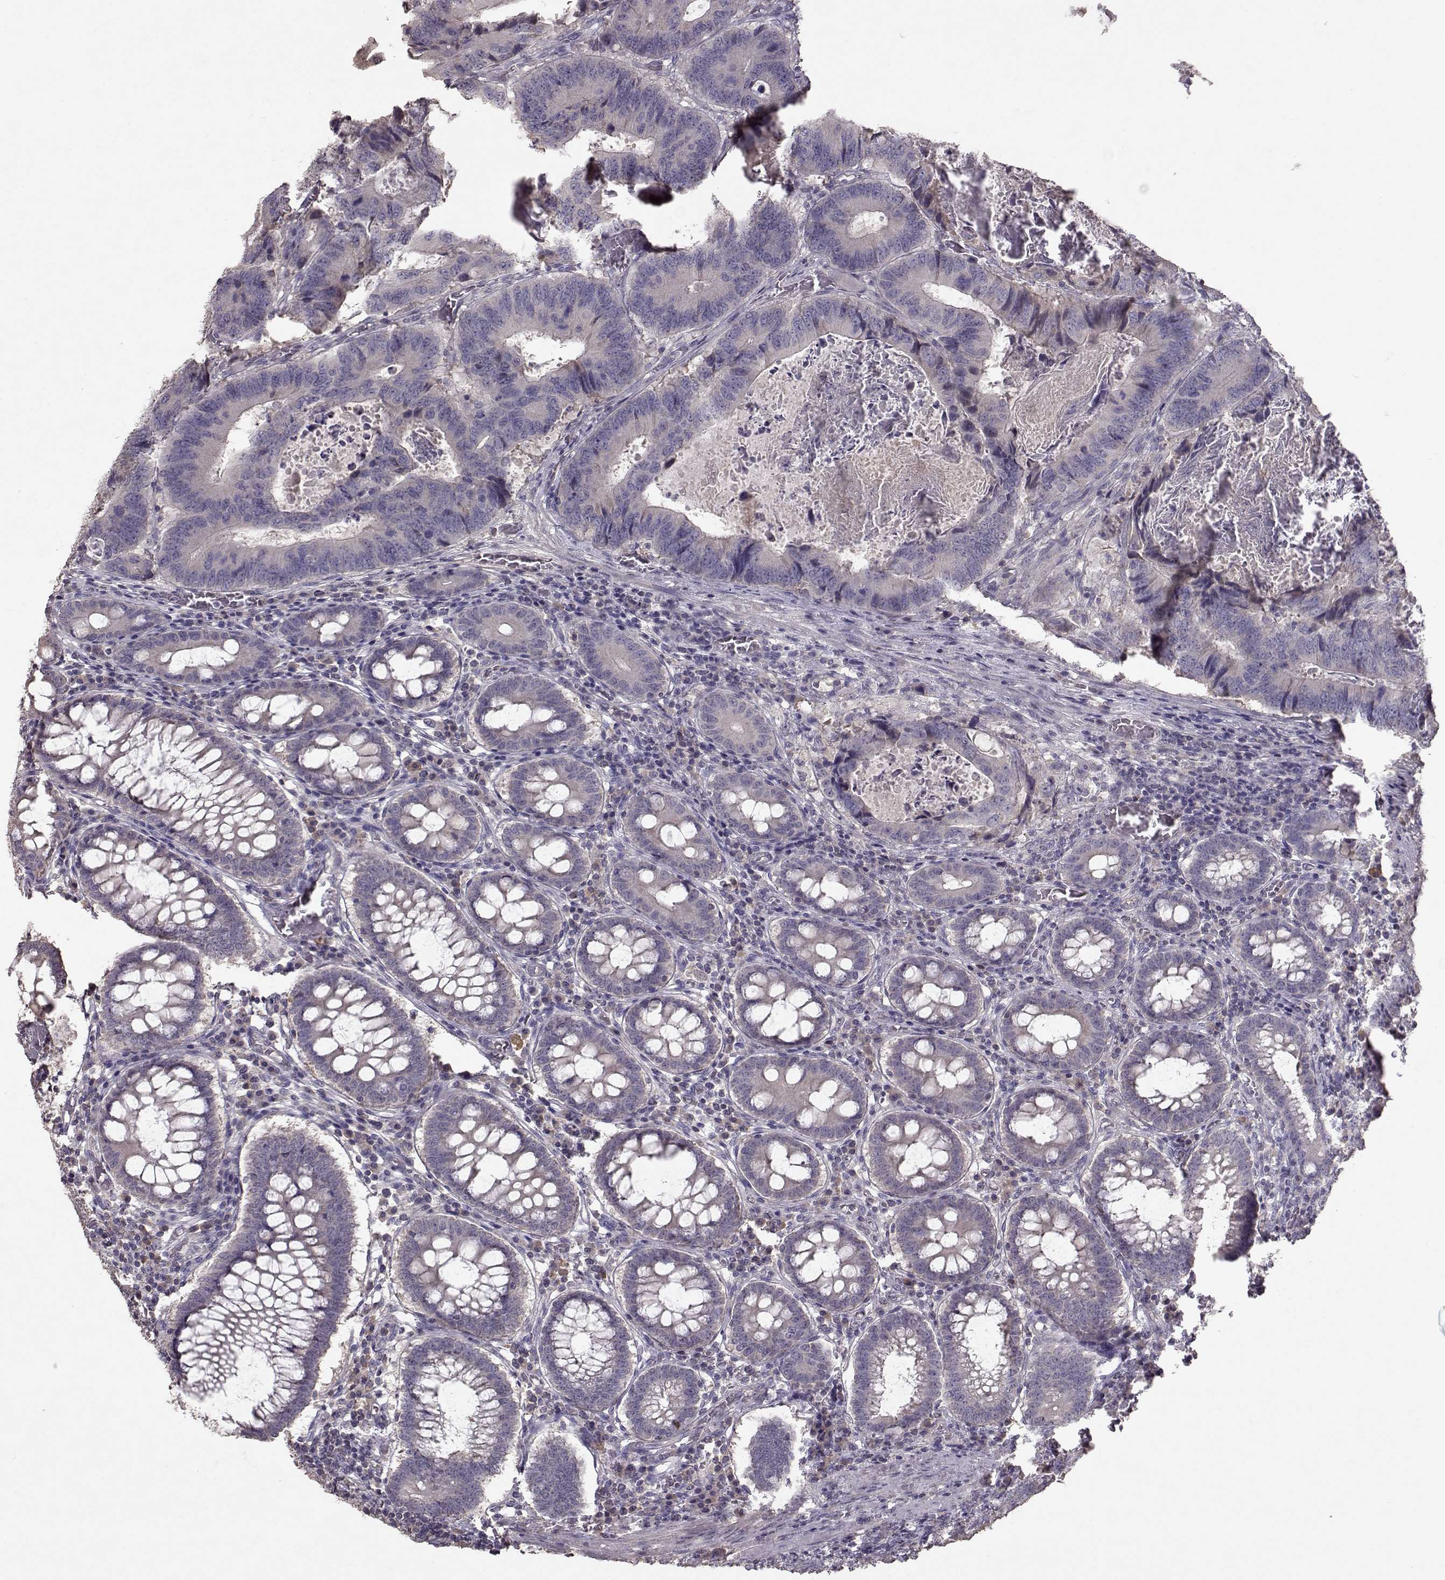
{"staining": {"intensity": "negative", "quantity": "none", "location": "none"}, "tissue": "colorectal cancer", "cell_type": "Tumor cells", "image_type": "cancer", "snomed": [{"axis": "morphology", "description": "Adenocarcinoma, NOS"}, {"axis": "topography", "description": "Colon"}], "caption": "Colorectal cancer was stained to show a protein in brown. There is no significant positivity in tumor cells. (Brightfield microscopy of DAB (3,3'-diaminobenzidine) IHC at high magnification).", "gene": "PMCH", "patient": {"sex": "female", "age": 82}}